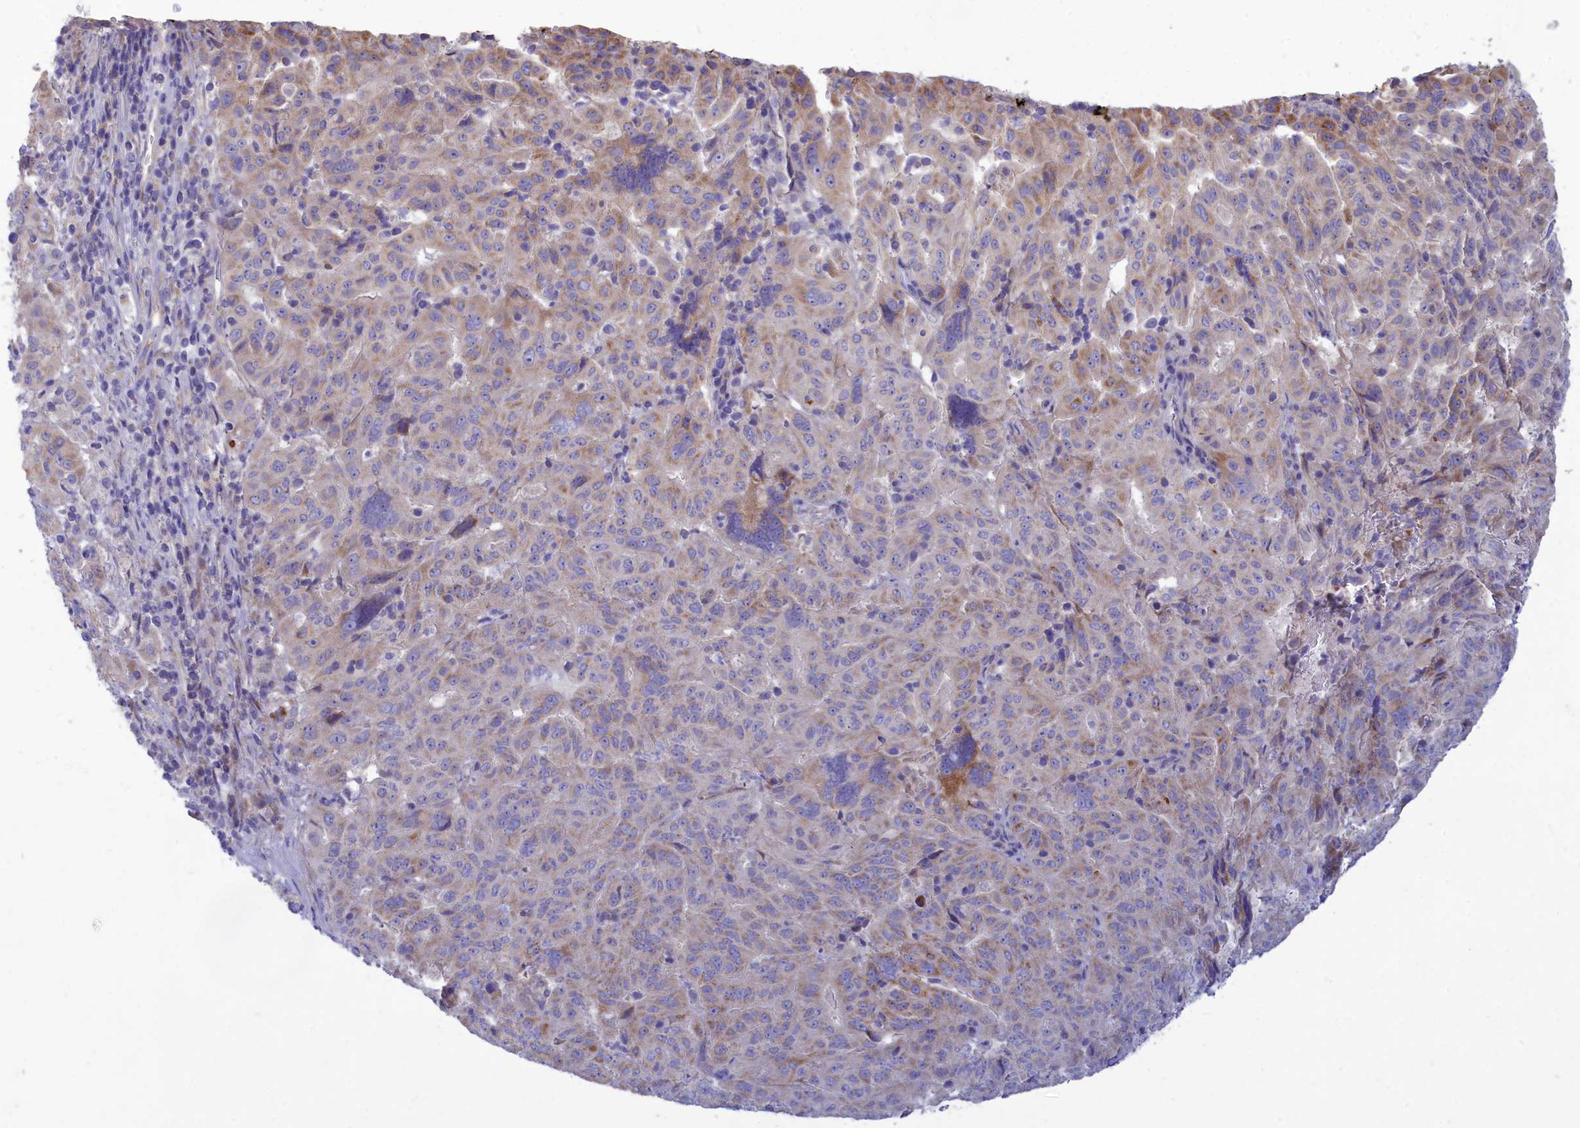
{"staining": {"intensity": "moderate", "quantity": "<25%", "location": "cytoplasmic/membranous"}, "tissue": "pancreatic cancer", "cell_type": "Tumor cells", "image_type": "cancer", "snomed": [{"axis": "morphology", "description": "Adenocarcinoma, NOS"}, {"axis": "topography", "description": "Pancreas"}], "caption": "The photomicrograph displays a brown stain indicating the presence of a protein in the cytoplasmic/membranous of tumor cells in adenocarcinoma (pancreatic).", "gene": "TMEM30B", "patient": {"sex": "male", "age": 63}}